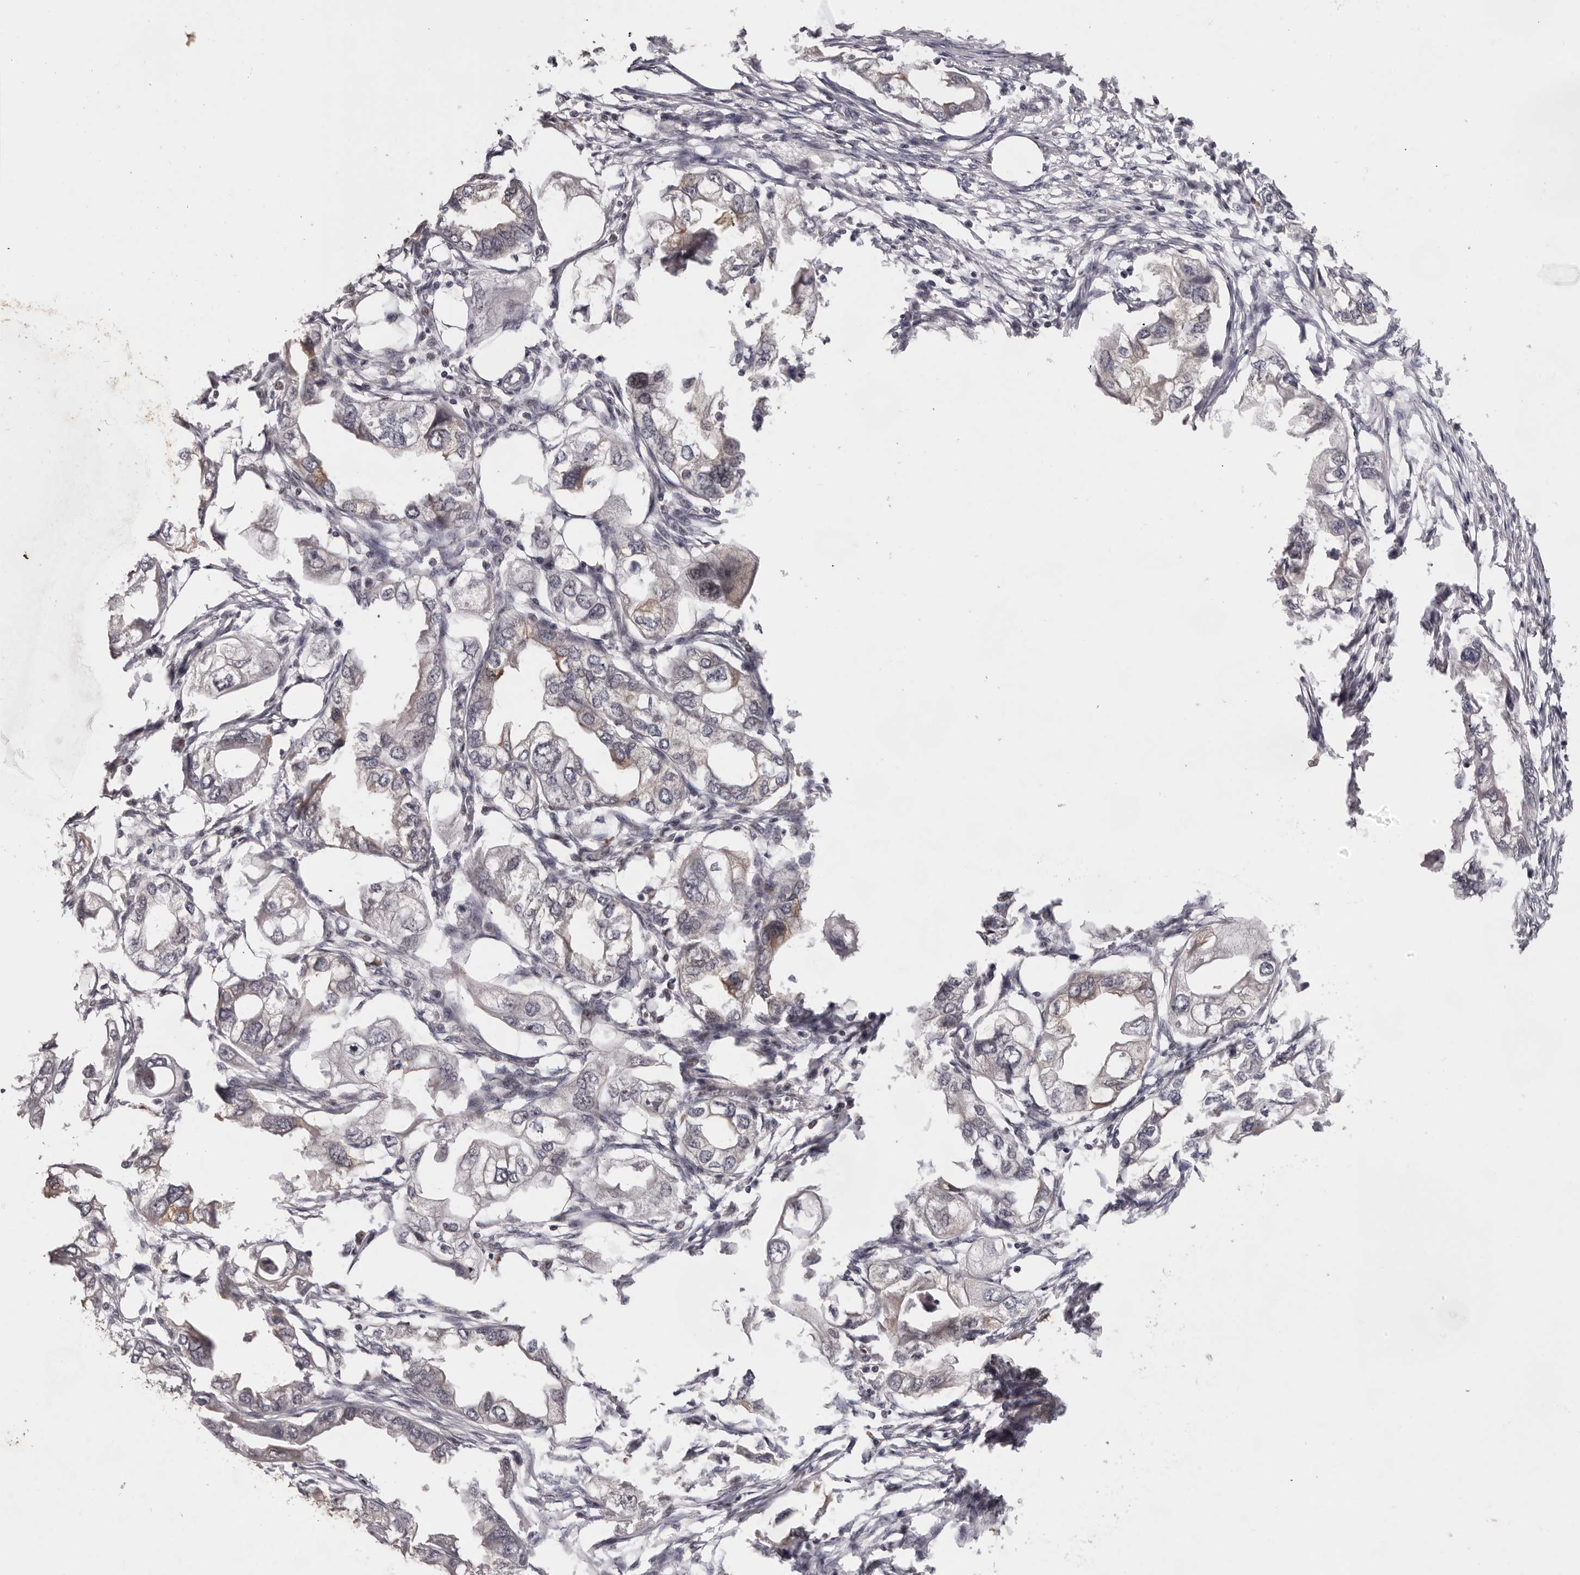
{"staining": {"intensity": "negative", "quantity": "none", "location": "none"}, "tissue": "endometrial cancer", "cell_type": "Tumor cells", "image_type": "cancer", "snomed": [{"axis": "morphology", "description": "Adenocarcinoma, NOS"}, {"axis": "morphology", "description": "Adenocarcinoma, metastatic, NOS"}, {"axis": "topography", "description": "Adipose tissue"}, {"axis": "topography", "description": "Endometrium"}], "caption": "Immunohistochemistry (IHC) image of neoplastic tissue: endometrial cancer stained with DAB exhibits no significant protein positivity in tumor cells. The staining is performed using DAB brown chromogen with nuclei counter-stained in using hematoxylin.", "gene": "TBX5", "patient": {"sex": "female", "age": 67}}